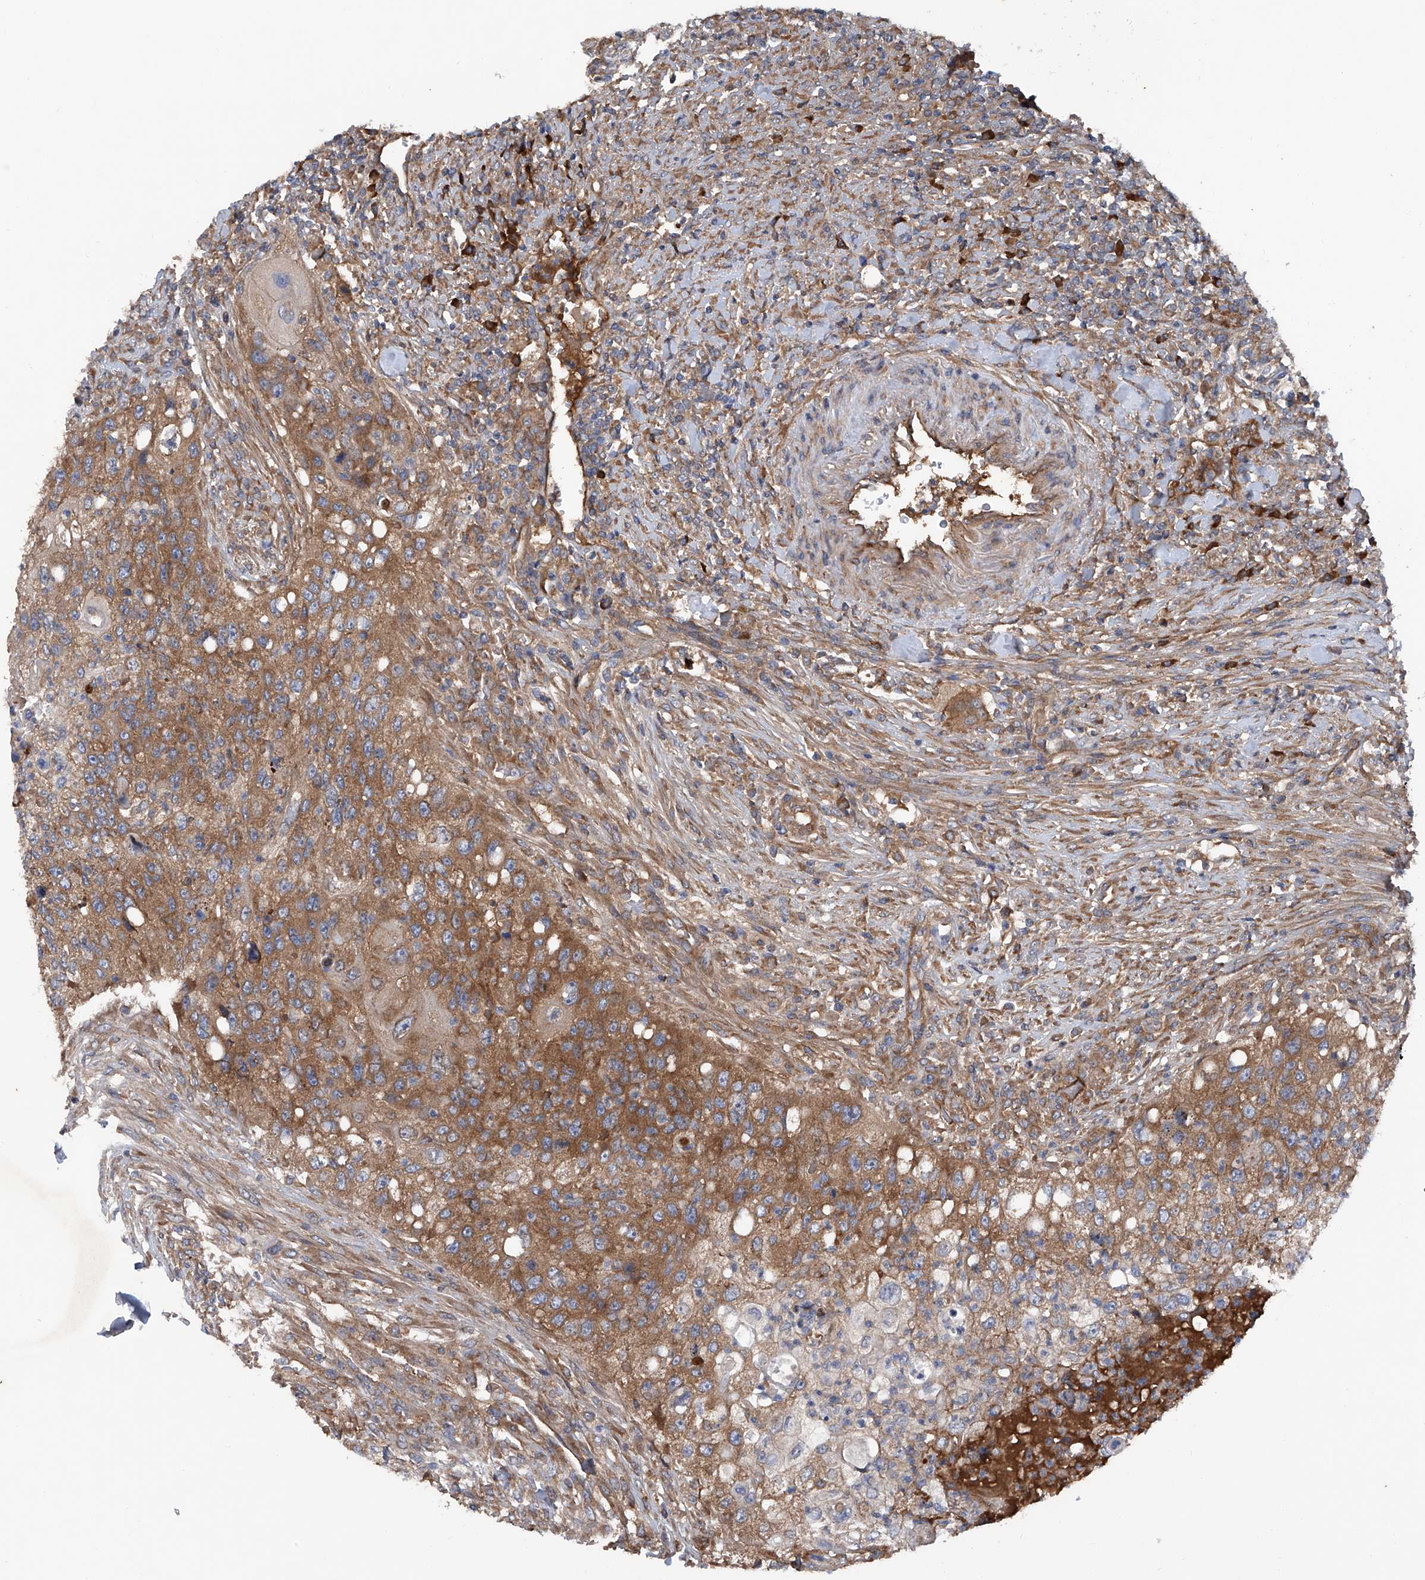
{"staining": {"intensity": "moderate", "quantity": "25%-75%", "location": "cytoplasmic/membranous"}, "tissue": "urothelial cancer", "cell_type": "Tumor cells", "image_type": "cancer", "snomed": [{"axis": "morphology", "description": "Urothelial carcinoma, High grade"}, {"axis": "topography", "description": "Urinary bladder"}], "caption": "This is an image of IHC staining of urothelial cancer, which shows moderate staining in the cytoplasmic/membranous of tumor cells.", "gene": "ASCC3", "patient": {"sex": "female", "age": 60}}